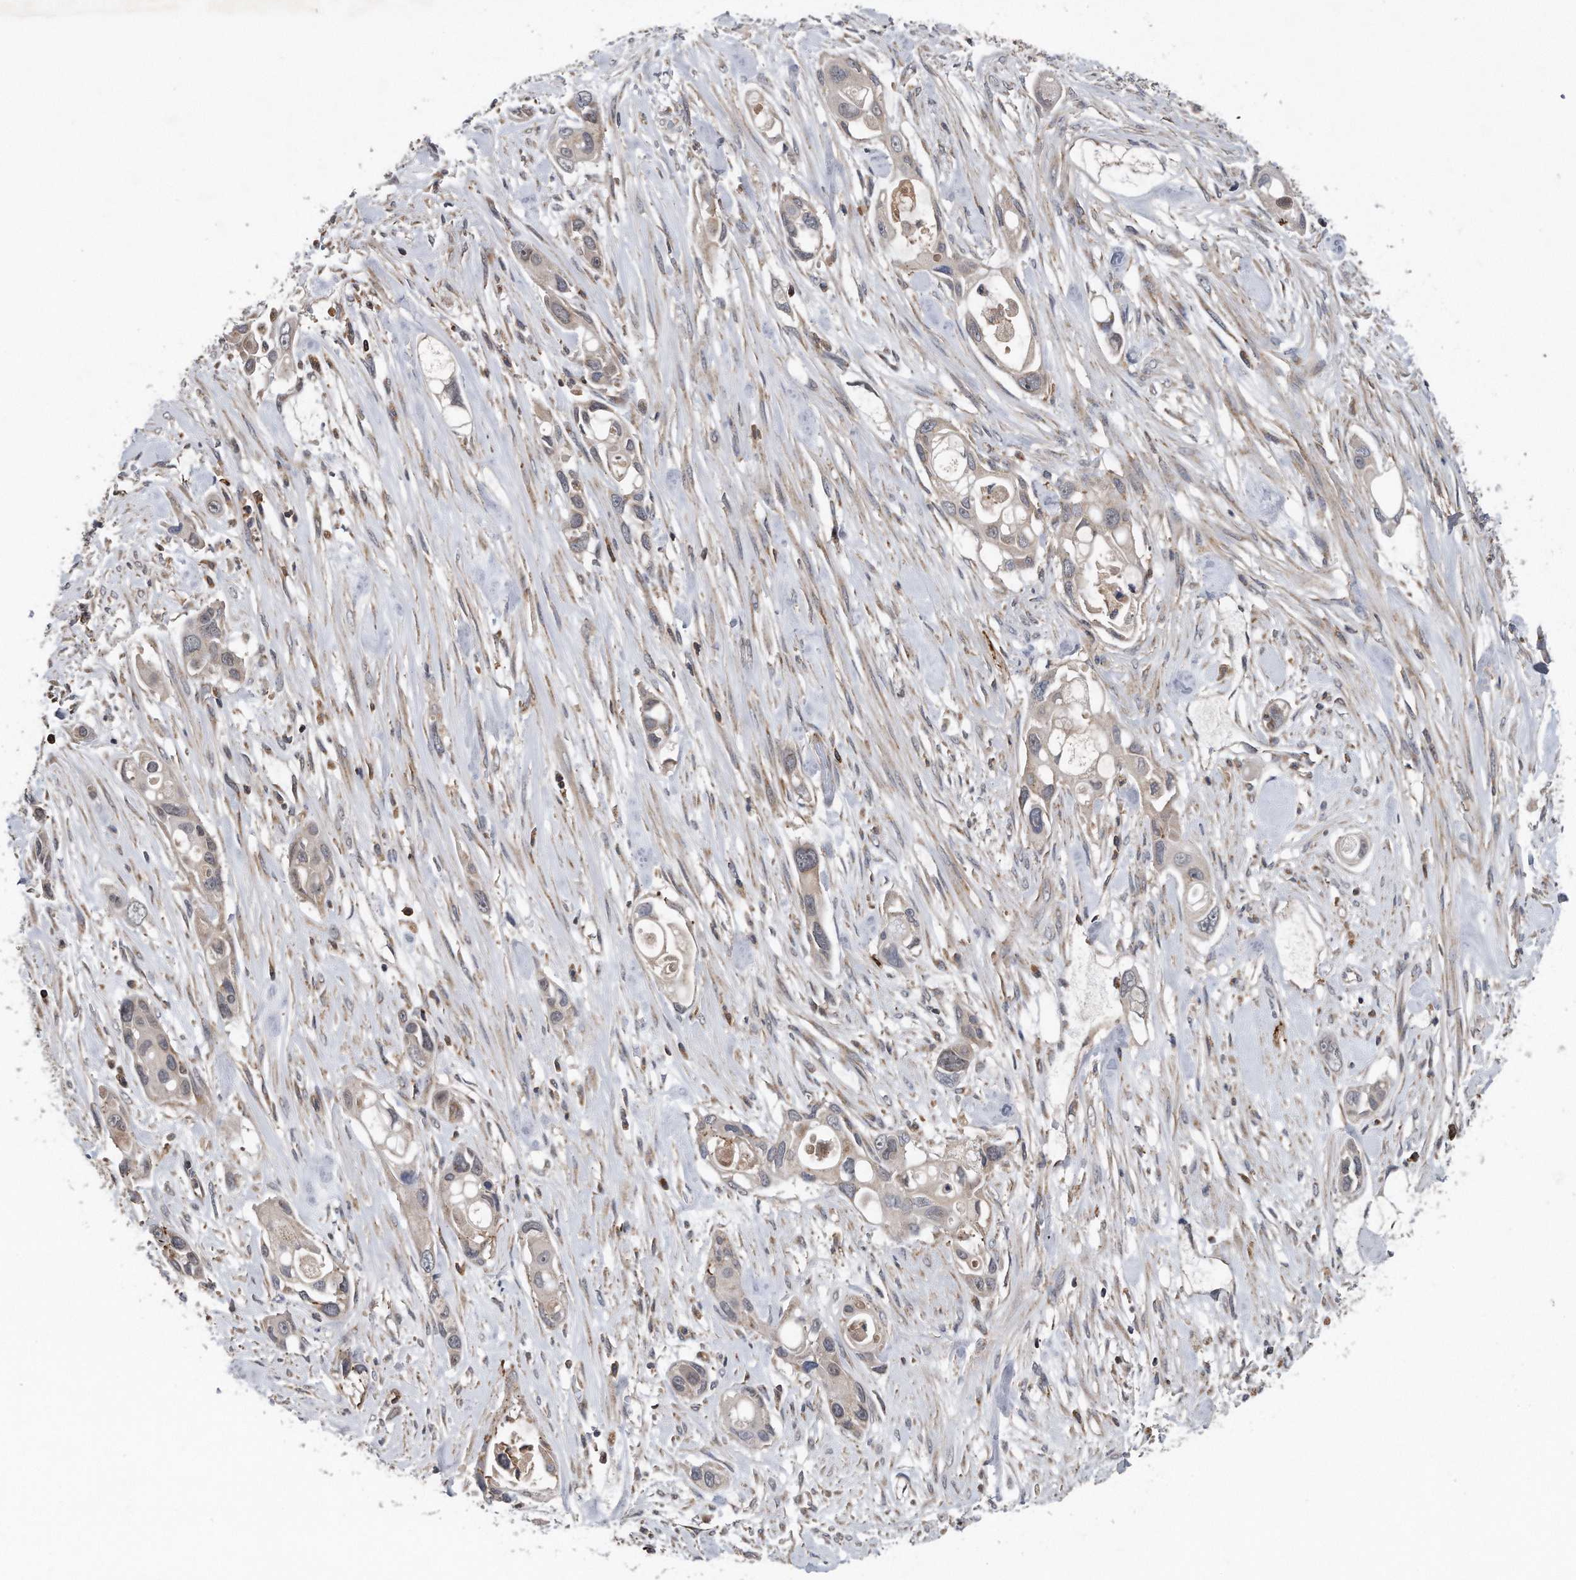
{"staining": {"intensity": "negative", "quantity": "none", "location": "none"}, "tissue": "pancreatic cancer", "cell_type": "Tumor cells", "image_type": "cancer", "snomed": [{"axis": "morphology", "description": "Adenocarcinoma, NOS"}, {"axis": "topography", "description": "Pancreas"}], "caption": "IHC image of neoplastic tissue: adenocarcinoma (pancreatic) stained with DAB (3,3'-diaminobenzidine) demonstrates no significant protein staining in tumor cells.", "gene": "ALPK2", "patient": {"sex": "female", "age": 60}}